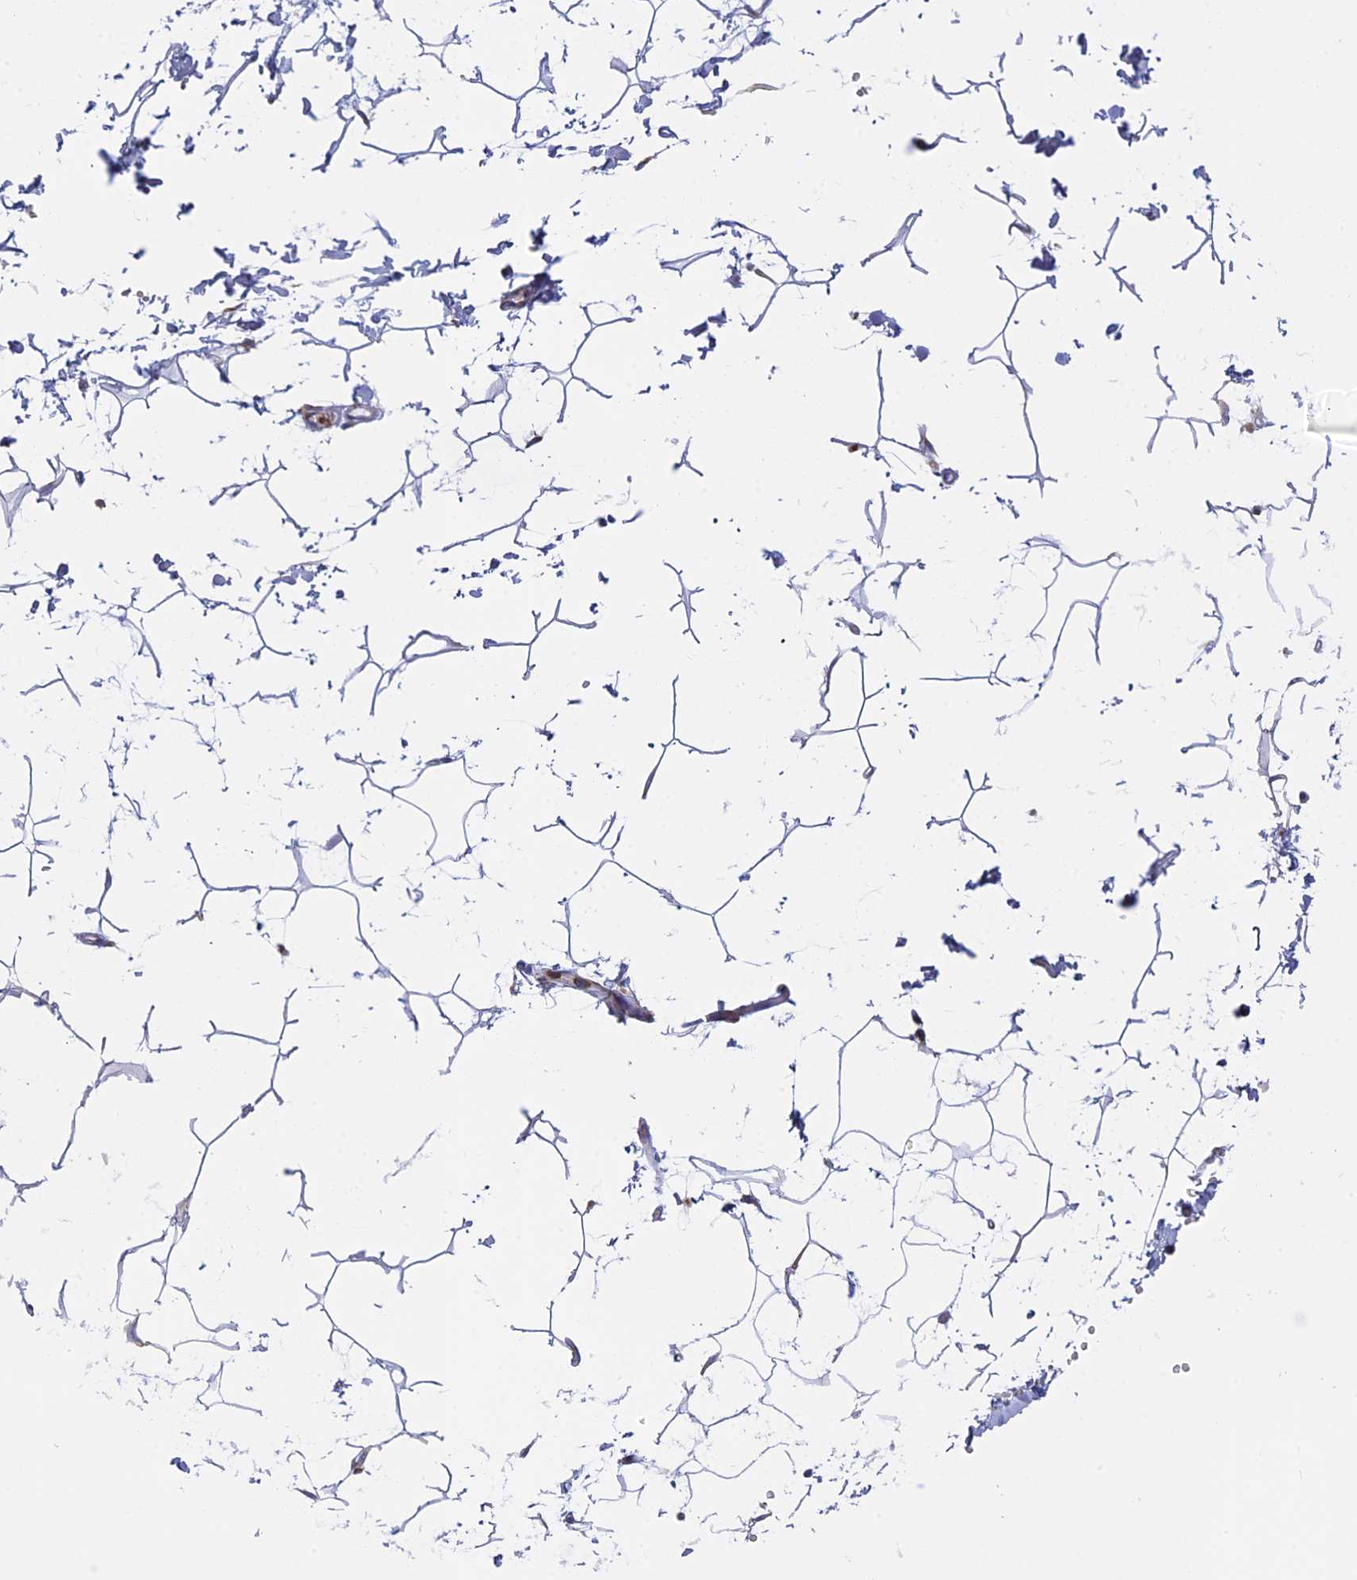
{"staining": {"intensity": "negative", "quantity": "none", "location": "none"}, "tissue": "adipose tissue", "cell_type": "Adipocytes", "image_type": "normal", "snomed": [{"axis": "morphology", "description": "Normal tissue, NOS"}, {"axis": "topography", "description": "Gallbladder"}, {"axis": "topography", "description": "Peripheral nerve tissue"}], "caption": "The immunohistochemistry (IHC) image has no significant expression in adipocytes of adipose tissue. (DAB IHC visualized using brightfield microscopy, high magnification).", "gene": "GMIP", "patient": {"sex": "male", "age": 38}}